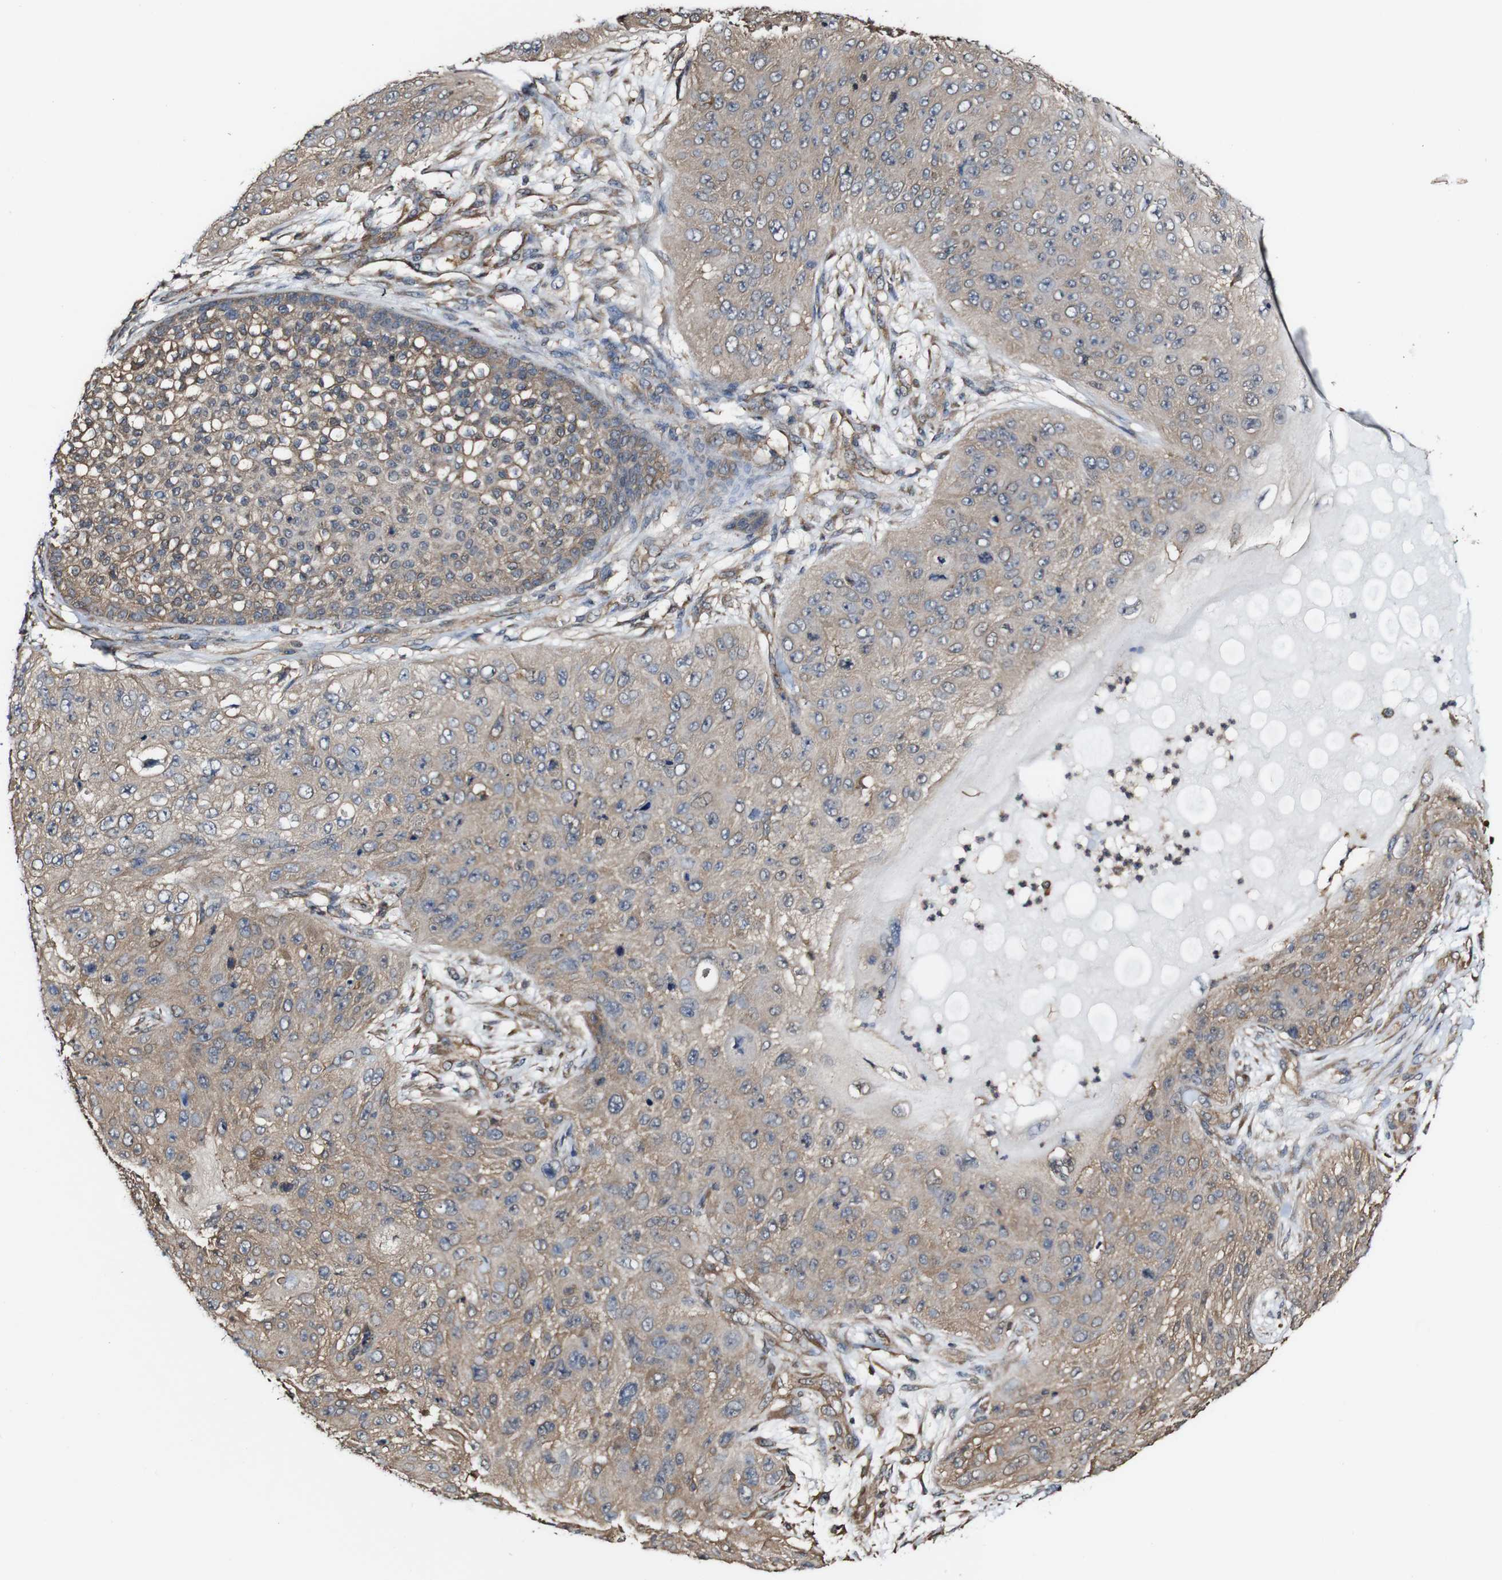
{"staining": {"intensity": "weak", "quantity": ">75%", "location": "cytoplasmic/membranous"}, "tissue": "skin cancer", "cell_type": "Tumor cells", "image_type": "cancer", "snomed": [{"axis": "morphology", "description": "Squamous cell carcinoma, NOS"}, {"axis": "topography", "description": "Skin"}], "caption": "The photomicrograph displays a brown stain indicating the presence of a protein in the cytoplasmic/membranous of tumor cells in skin cancer.", "gene": "PTPRR", "patient": {"sex": "female", "age": 80}}